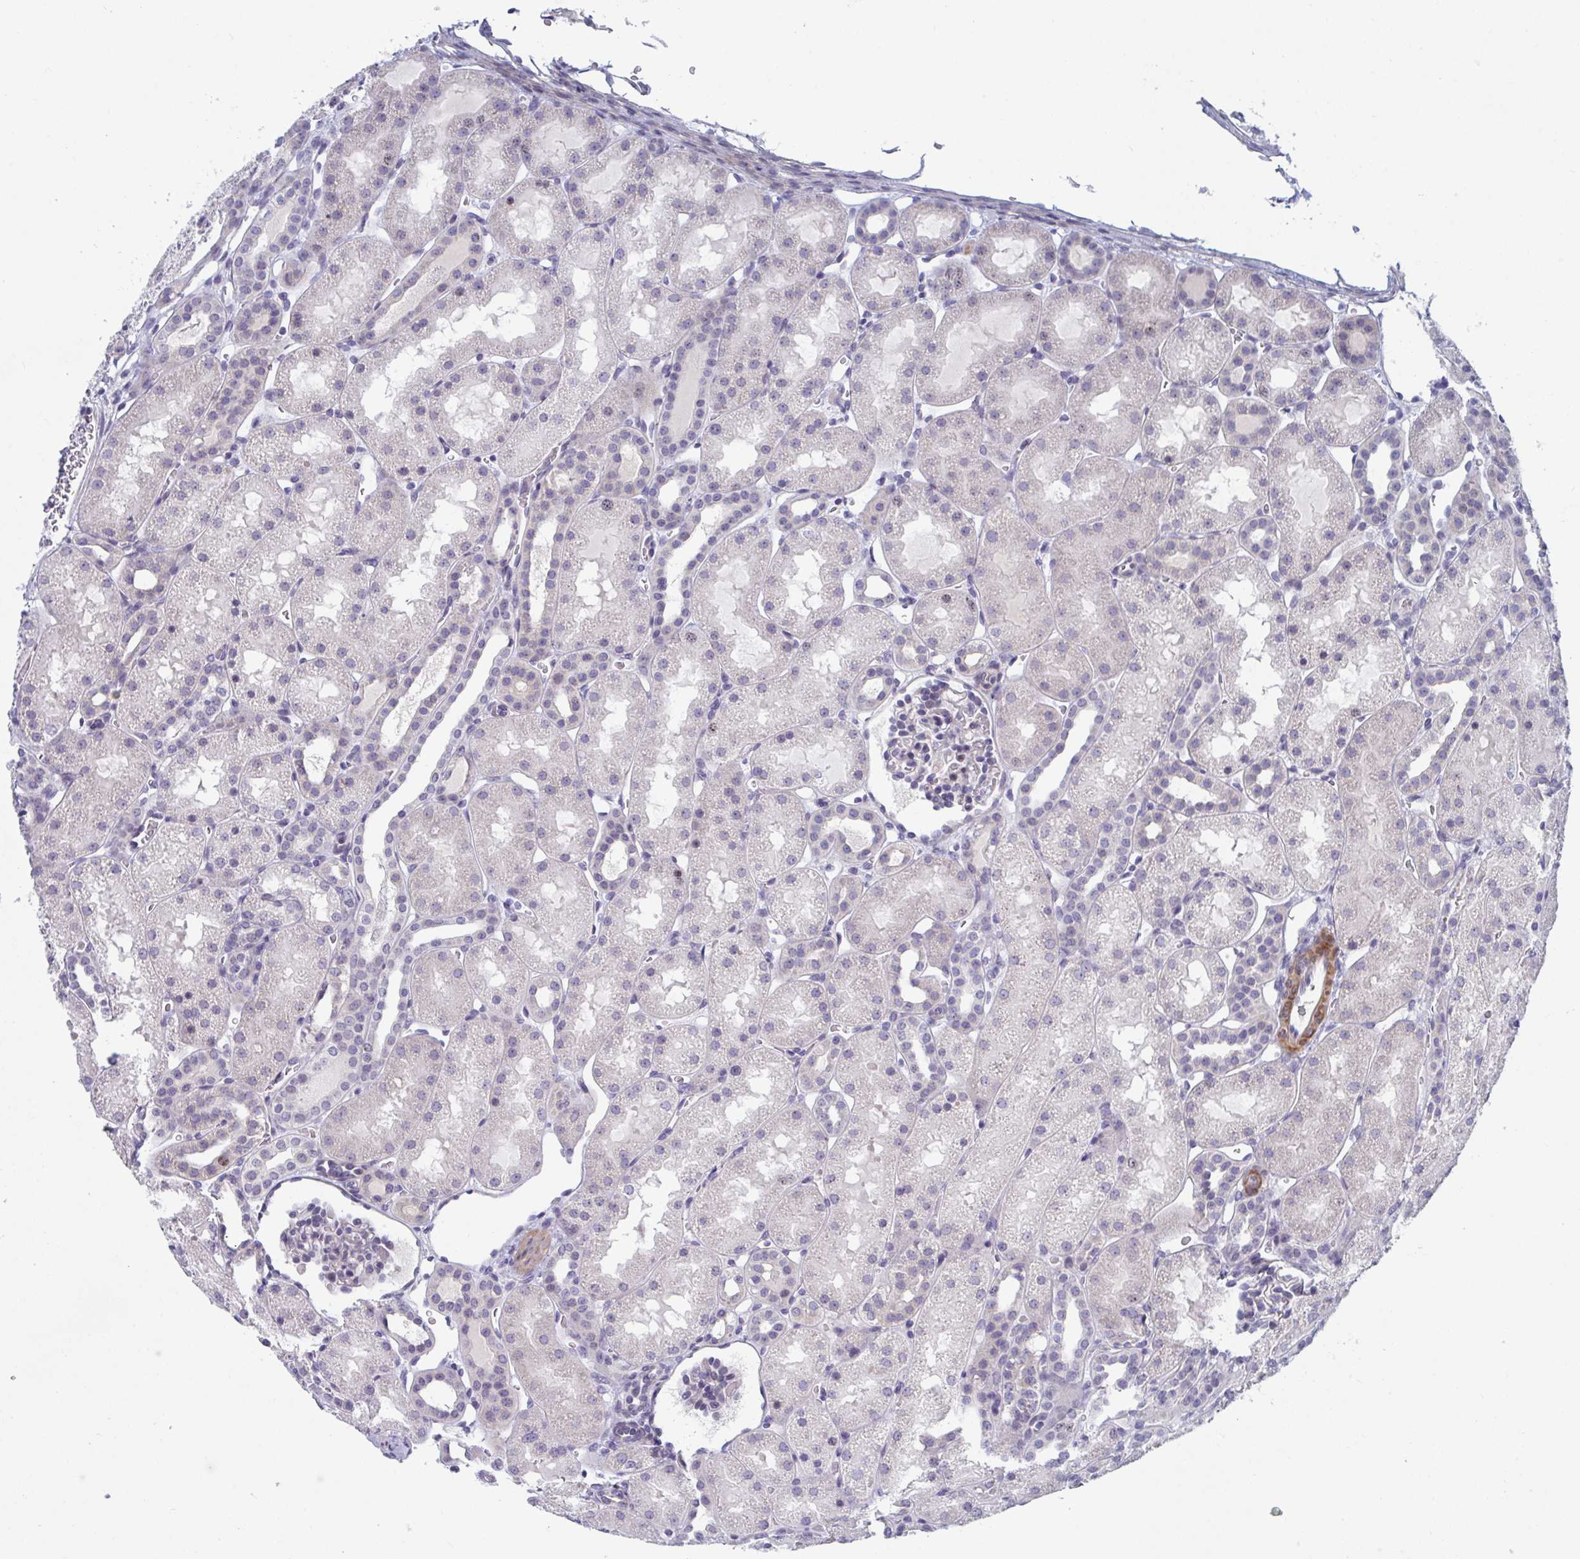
{"staining": {"intensity": "negative", "quantity": "none", "location": "none"}, "tissue": "kidney", "cell_type": "Cells in glomeruli", "image_type": "normal", "snomed": [{"axis": "morphology", "description": "Normal tissue, NOS"}, {"axis": "topography", "description": "Kidney"}], "caption": "Immunohistochemistry (IHC) photomicrograph of unremarkable kidney: kidney stained with DAB (3,3'-diaminobenzidine) reveals no significant protein positivity in cells in glomeruli. (DAB (3,3'-diaminobenzidine) immunohistochemistry (IHC) visualized using brightfield microscopy, high magnification).", "gene": "CENPT", "patient": {"sex": "male", "age": 2}}